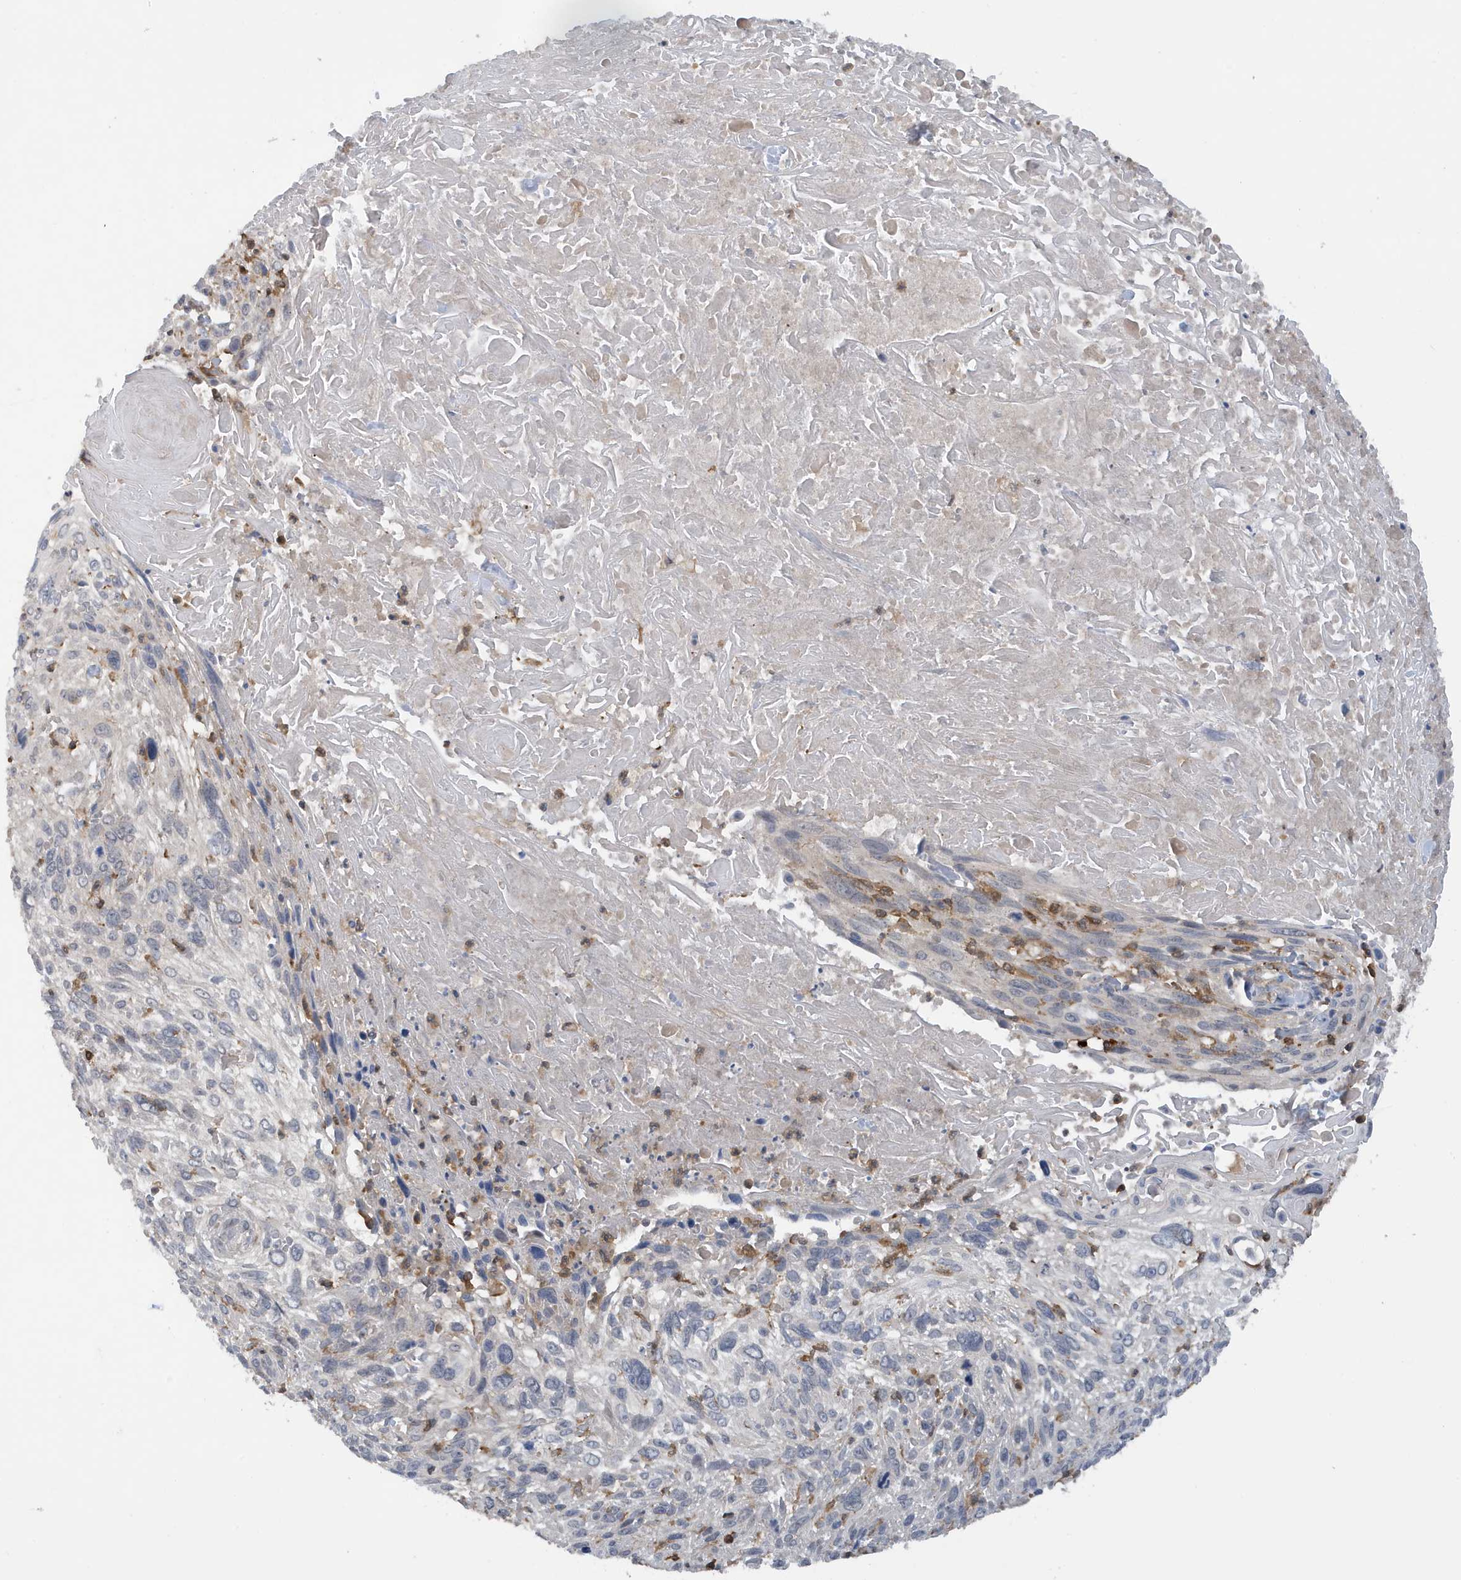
{"staining": {"intensity": "negative", "quantity": "none", "location": "none"}, "tissue": "cervical cancer", "cell_type": "Tumor cells", "image_type": "cancer", "snomed": [{"axis": "morphology", "description": "Squamous cell carcinoma, NOS"}, {"axis": "topography", "description": "Cervix"}], "caption": "DAB (3,3'-diaminobenzidine) immunohistochemical staining of human cervical cancer displays no significant expression in tumor cells.", "gene": "NSUN3", "patient": {"sex": "female", "age": 51}}